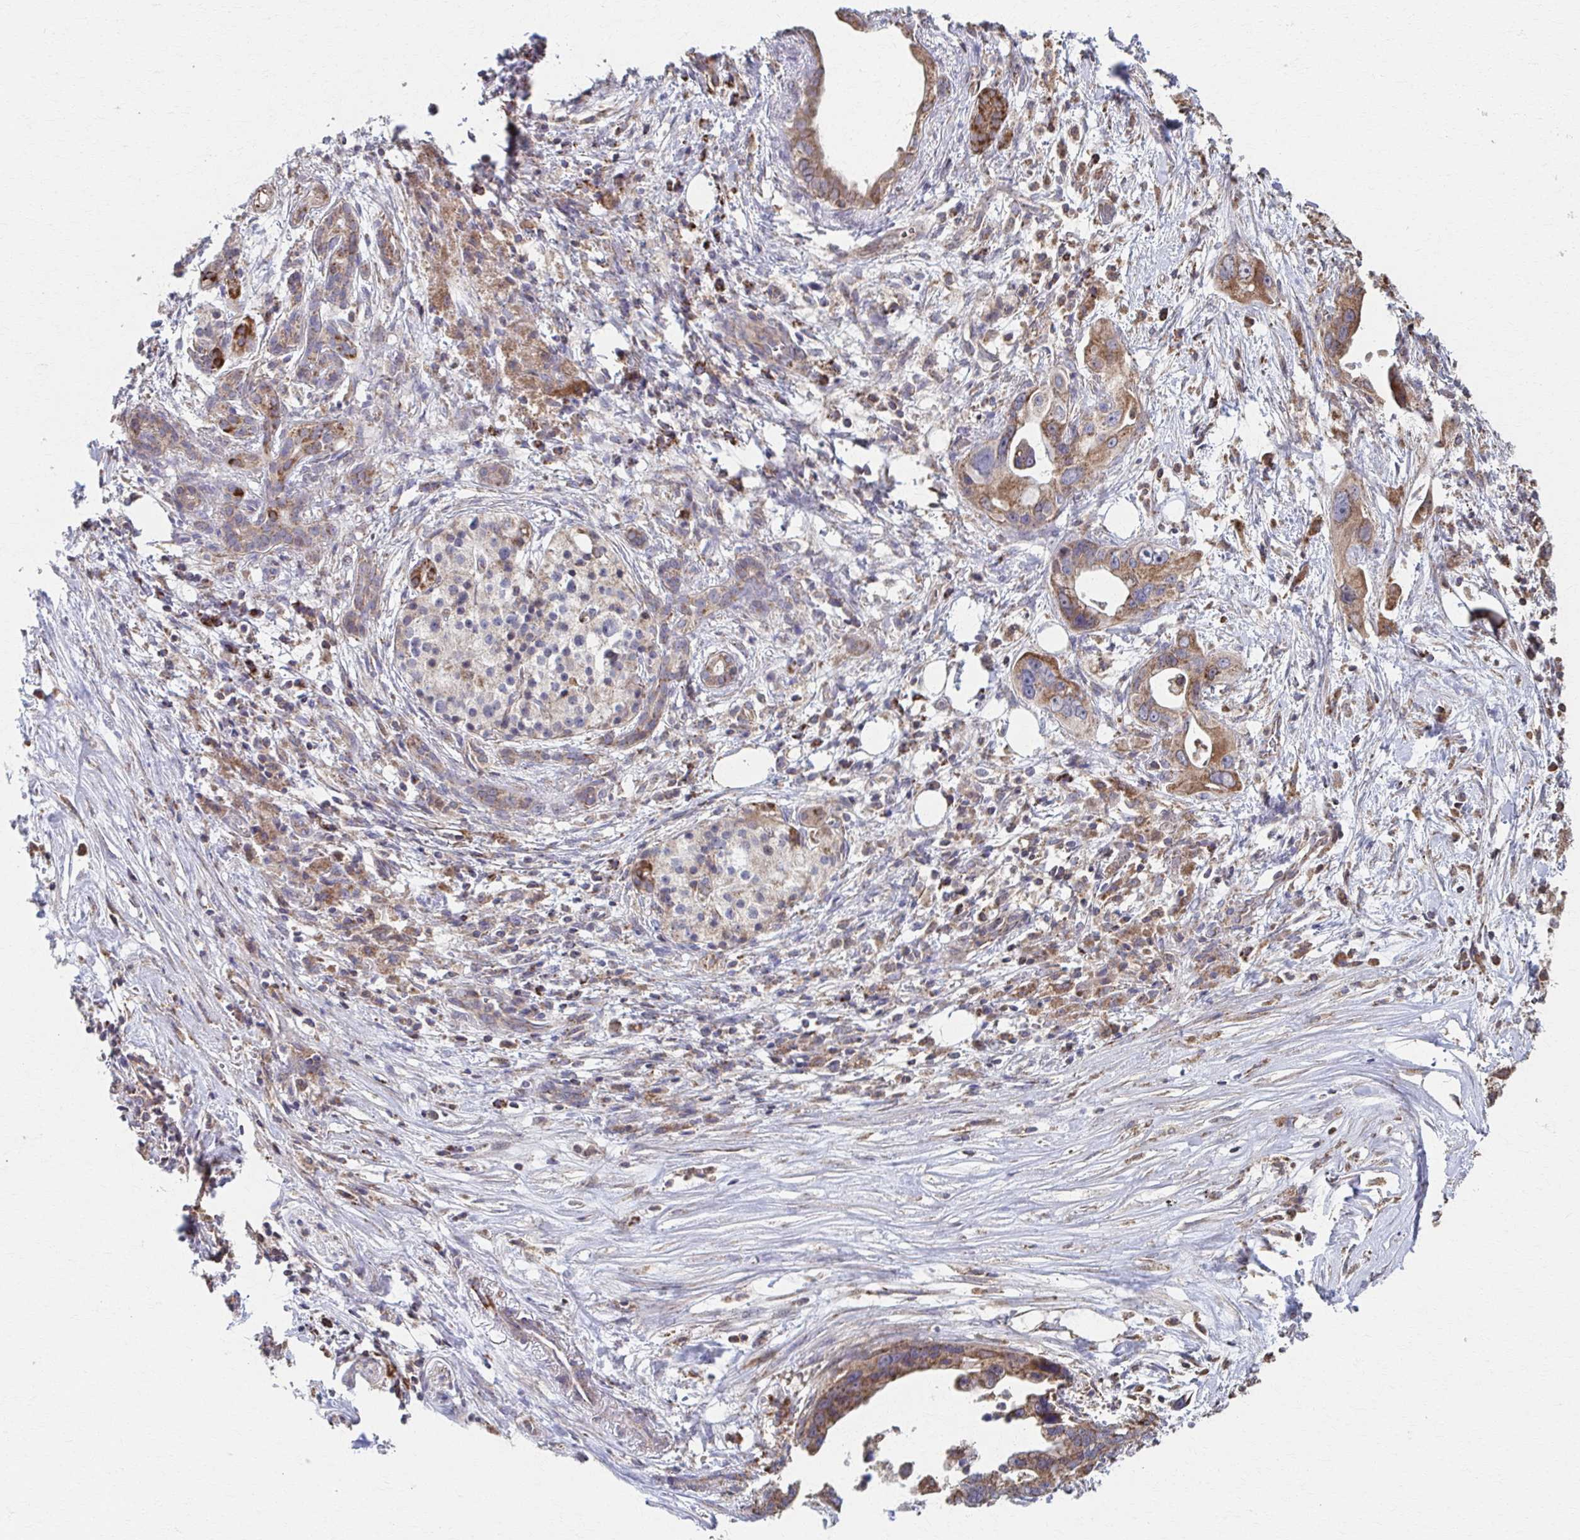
{"staining": {"intensity": "moderate", "quantity": ">75%", "location": "cytoplasmic/membranous"}, "tissue": "pancreatic cancer", "cell_type": "Tumor cells", "image_type": "cancer", "snomed": [{"axis": "morphology", "description": "Adenocarcinoma, NOS"}, {"axis": "topography", "description": "Pancreas"}], "caption": "An immunohistochemistry (IHC) photomicrograph of tumor tissue is shown. Protein staining in brown labels moderate cytoplasmic/membranous positivity in pancreatic cancer (adenocarcinoma) within tumor cells. (Stains: DAB (3,3'-diaminobenzidine) in brown, nuclei in blue, Microscopy: brightfield microscopy at high magnification).", "gene": "KLHL34", "patient": {"sex": "female", "age": 83}}